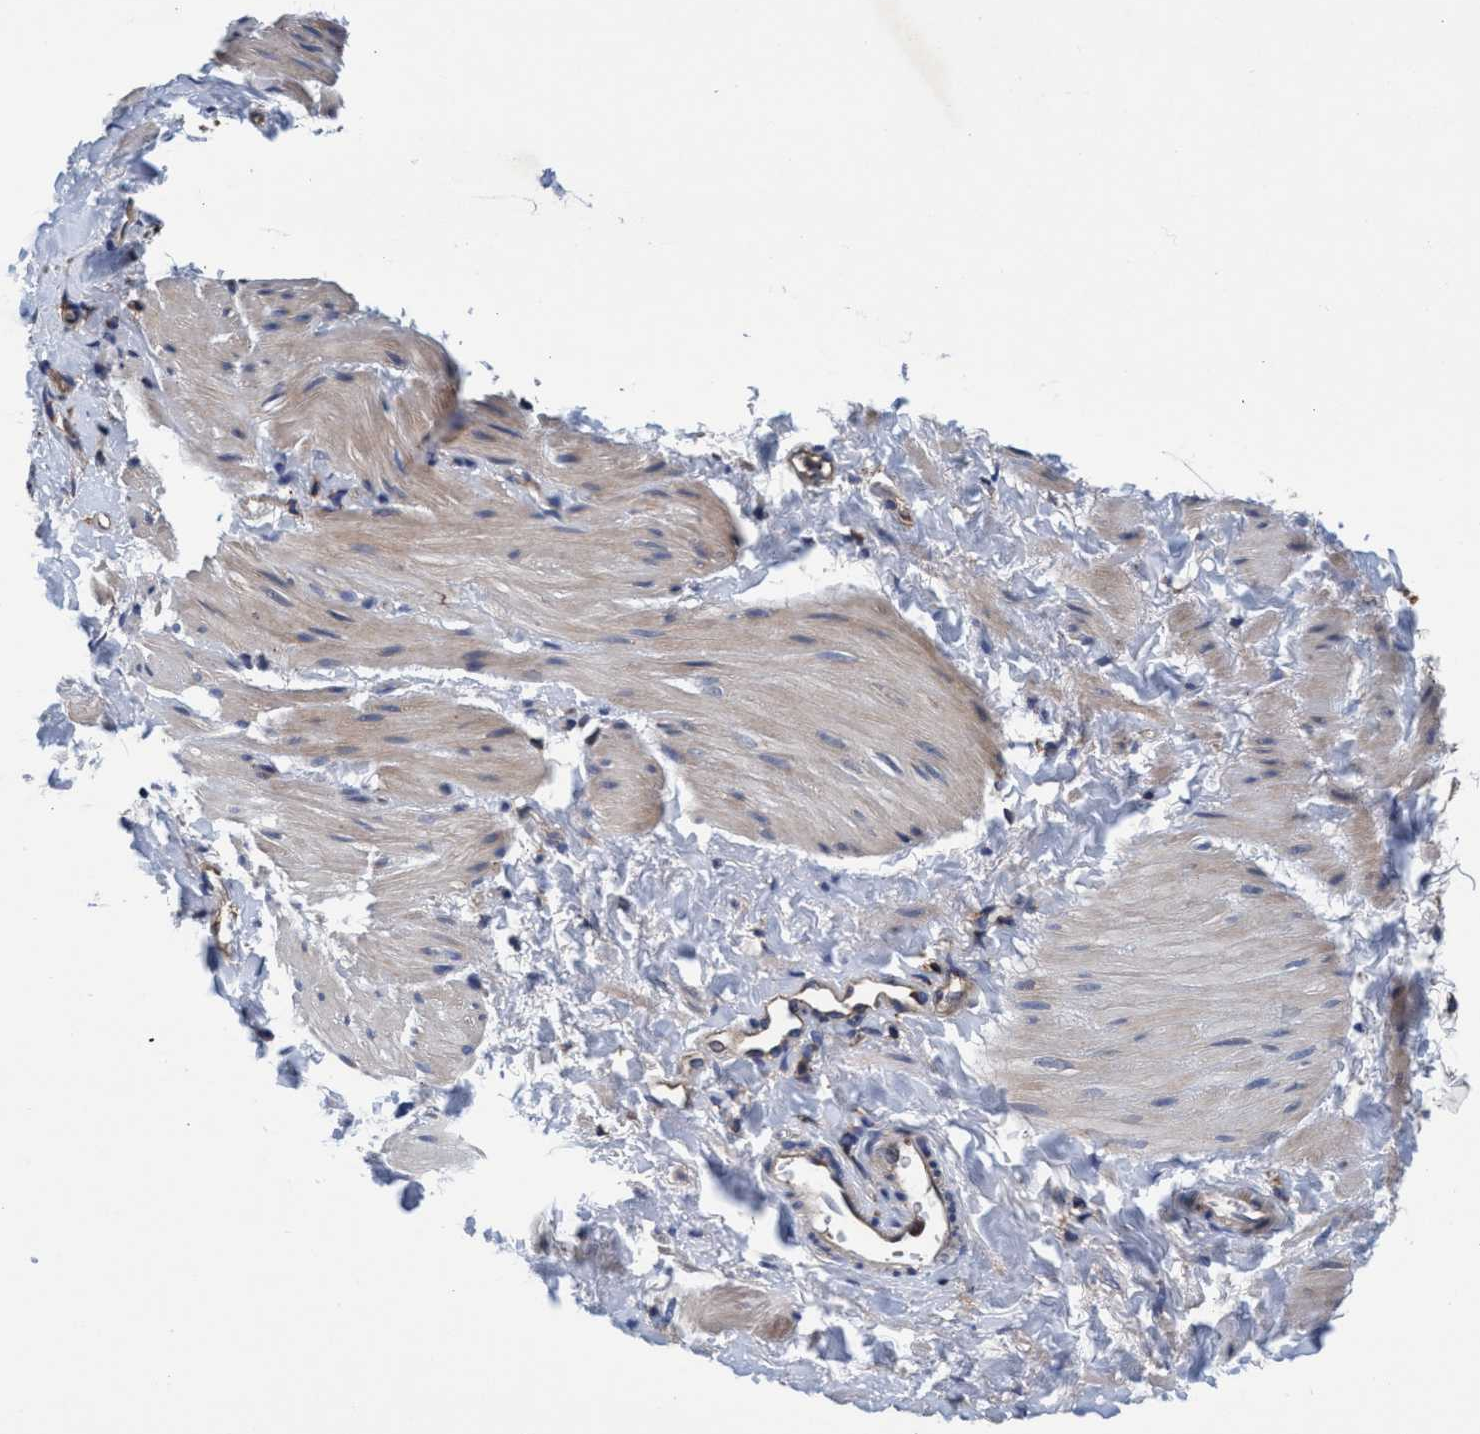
{"staining": {"intensity": "weak", "quantity": "<25%", "location": "cytoplasmic/membranous"}, "tissue": "smooth muscle", "cell_type": "Smooth muscle cells", "image_type": "normal", "snomed": [{"axis": "morphology", "description": "Normal tissue, NOS"}, {"axis": "topography", "description": "Smooth muscle"}], "caption": "This is an immunohistochemistry micrograph of unremarkable human smooth muscle. There is no expression in smooth muscle cells.", "gene": "ENDOG", "patient": {"sex": "male", "age": 16}}